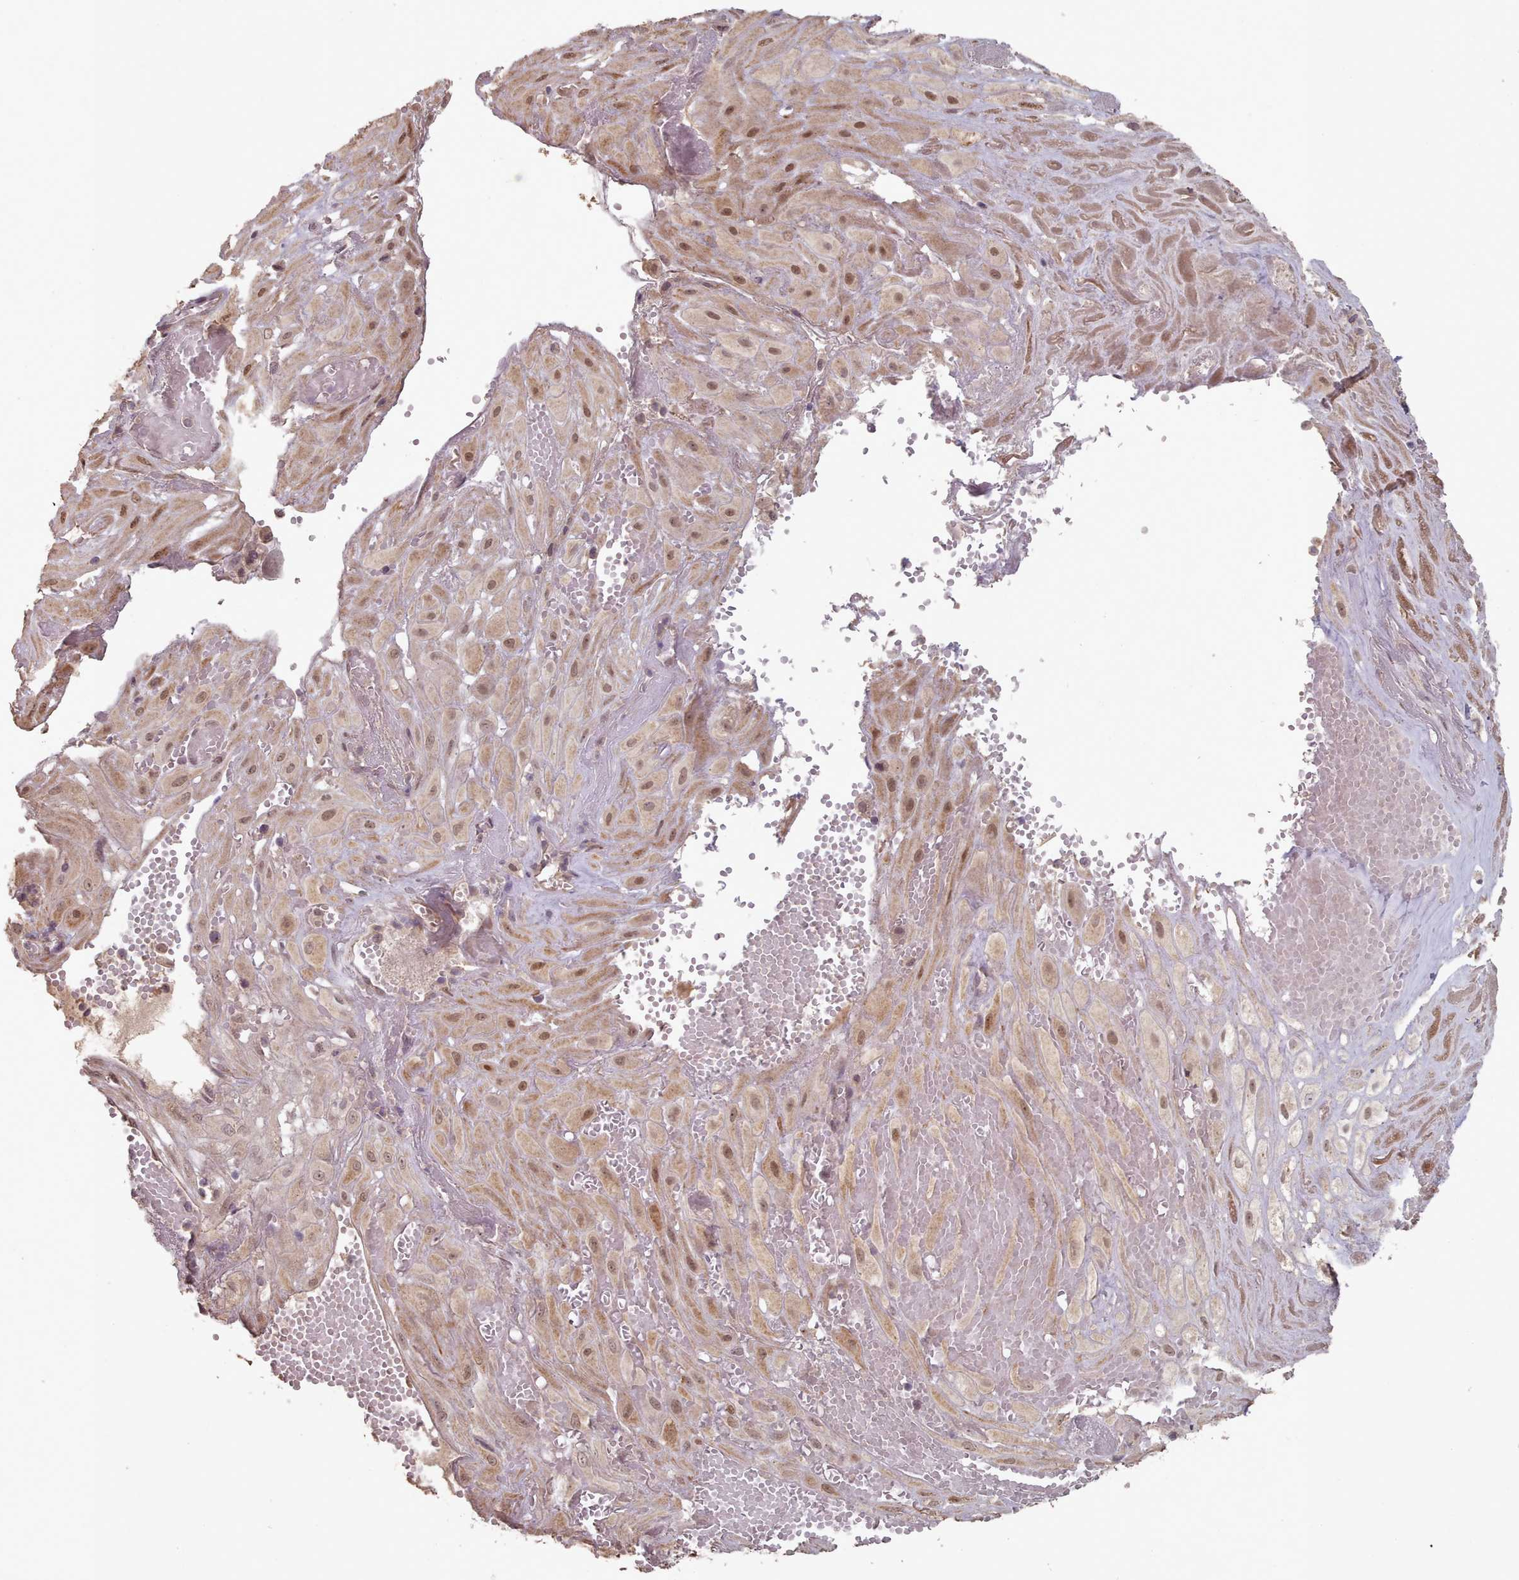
{"staining": {"intensity": "moderate", "quantity": ">75%", "location": "cytoplasmic/membranous,nuclear"}, "tissue": "cervical cancer", "cell_type": "Tumor cells", "image_type": "cancer", "snomed": [{"axis": "morphology", "description": "Squamous cell carcinoma, NOS"}, {"axis": "topography", "description": "Cervix"}], "caption": "Cervical cancer tissue demonstrates moderate cytoplasmic/membranous and nuclear expression in about >75% of tumor cells", "gene": "ERCC6L", "patient": {"sex": "female", "age": 36}}